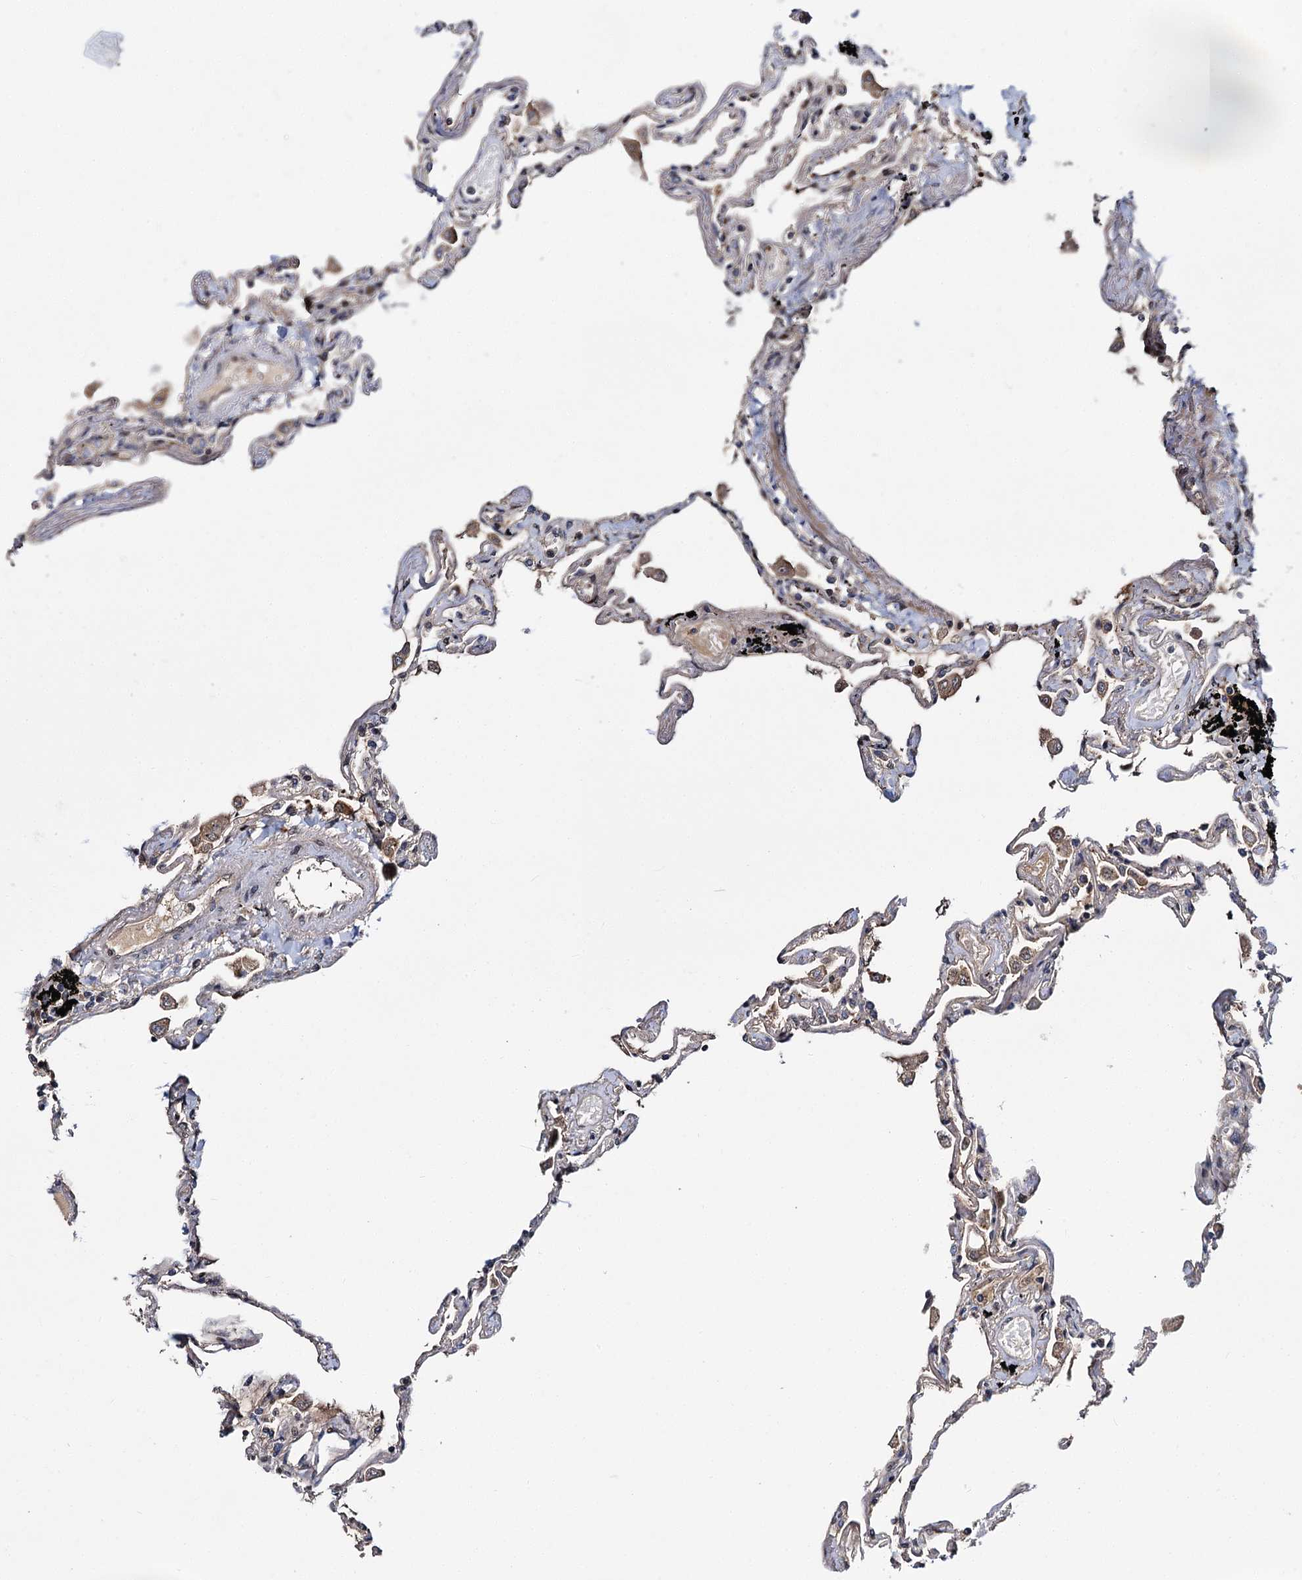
{"staining": {"intensity": "moderate", "quantity": "<25%", "location": "cytoplasmic/membranous,nuclear"}, "tissue": "lung", "cell_type": "Alveolar cells", "image_type": "normal", "snomed": [{"axis": "morphology", "description": "Normal tissue, NOS"}, {"axis": "topography", "description": "Lung"}], "caption": "Immunohistochemical staining of unremarkable lung exhibits low levels of moderate cytoplasmic/membranous,nuclear expression in about <25% of alveolar cells.", "gene": "MBD6", "patient": {"sex": "female", "age": 67}}